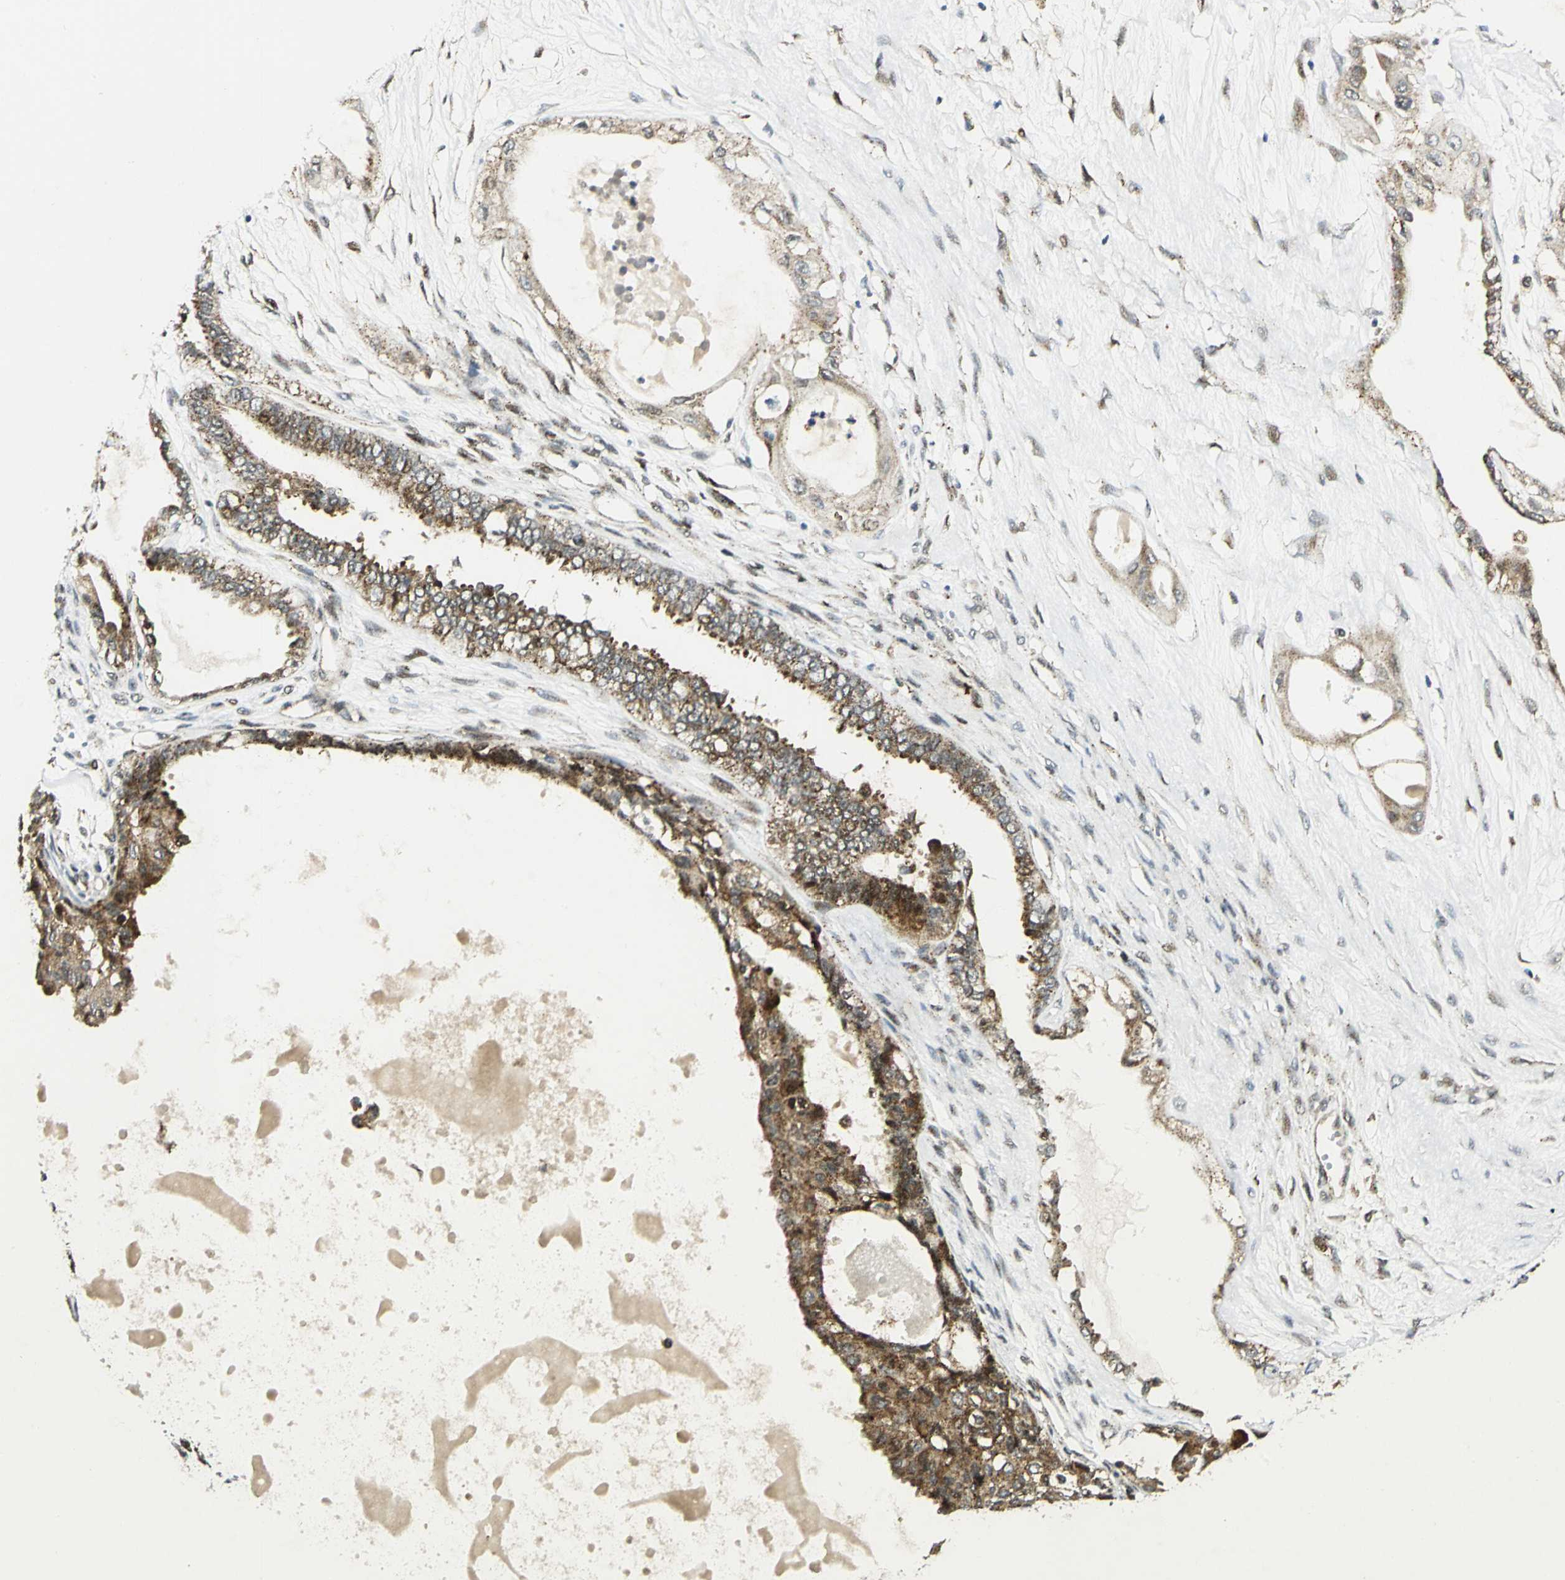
{"staining": {"intensity": "moderate", "quantity": ">75%", "location": "cytoplasmic/membranous"}, "tissue": "ovarian cancer", "cell_type": "Tumor cells", "image_type": "cancer", "snomed": [{"axis": "morphology", "description": "Carcinoma, NOS"}, {"axis": "morphology", "description": "Carcinoma, endometroid"}, {"axis": "topography", "description": "Ovary"}], "caption": "Immunohistochemical staining of ovarian endometroid carcinoma exhibits medium levels of moderate cytoplasmic/membranous staining in about >75% of tumor cells. Immunohistochemistry stains the protein in brown and the nuclei are stained blue.", "gene": "ATP6V1A", "patient": {"sex": "female", "age": 50}}